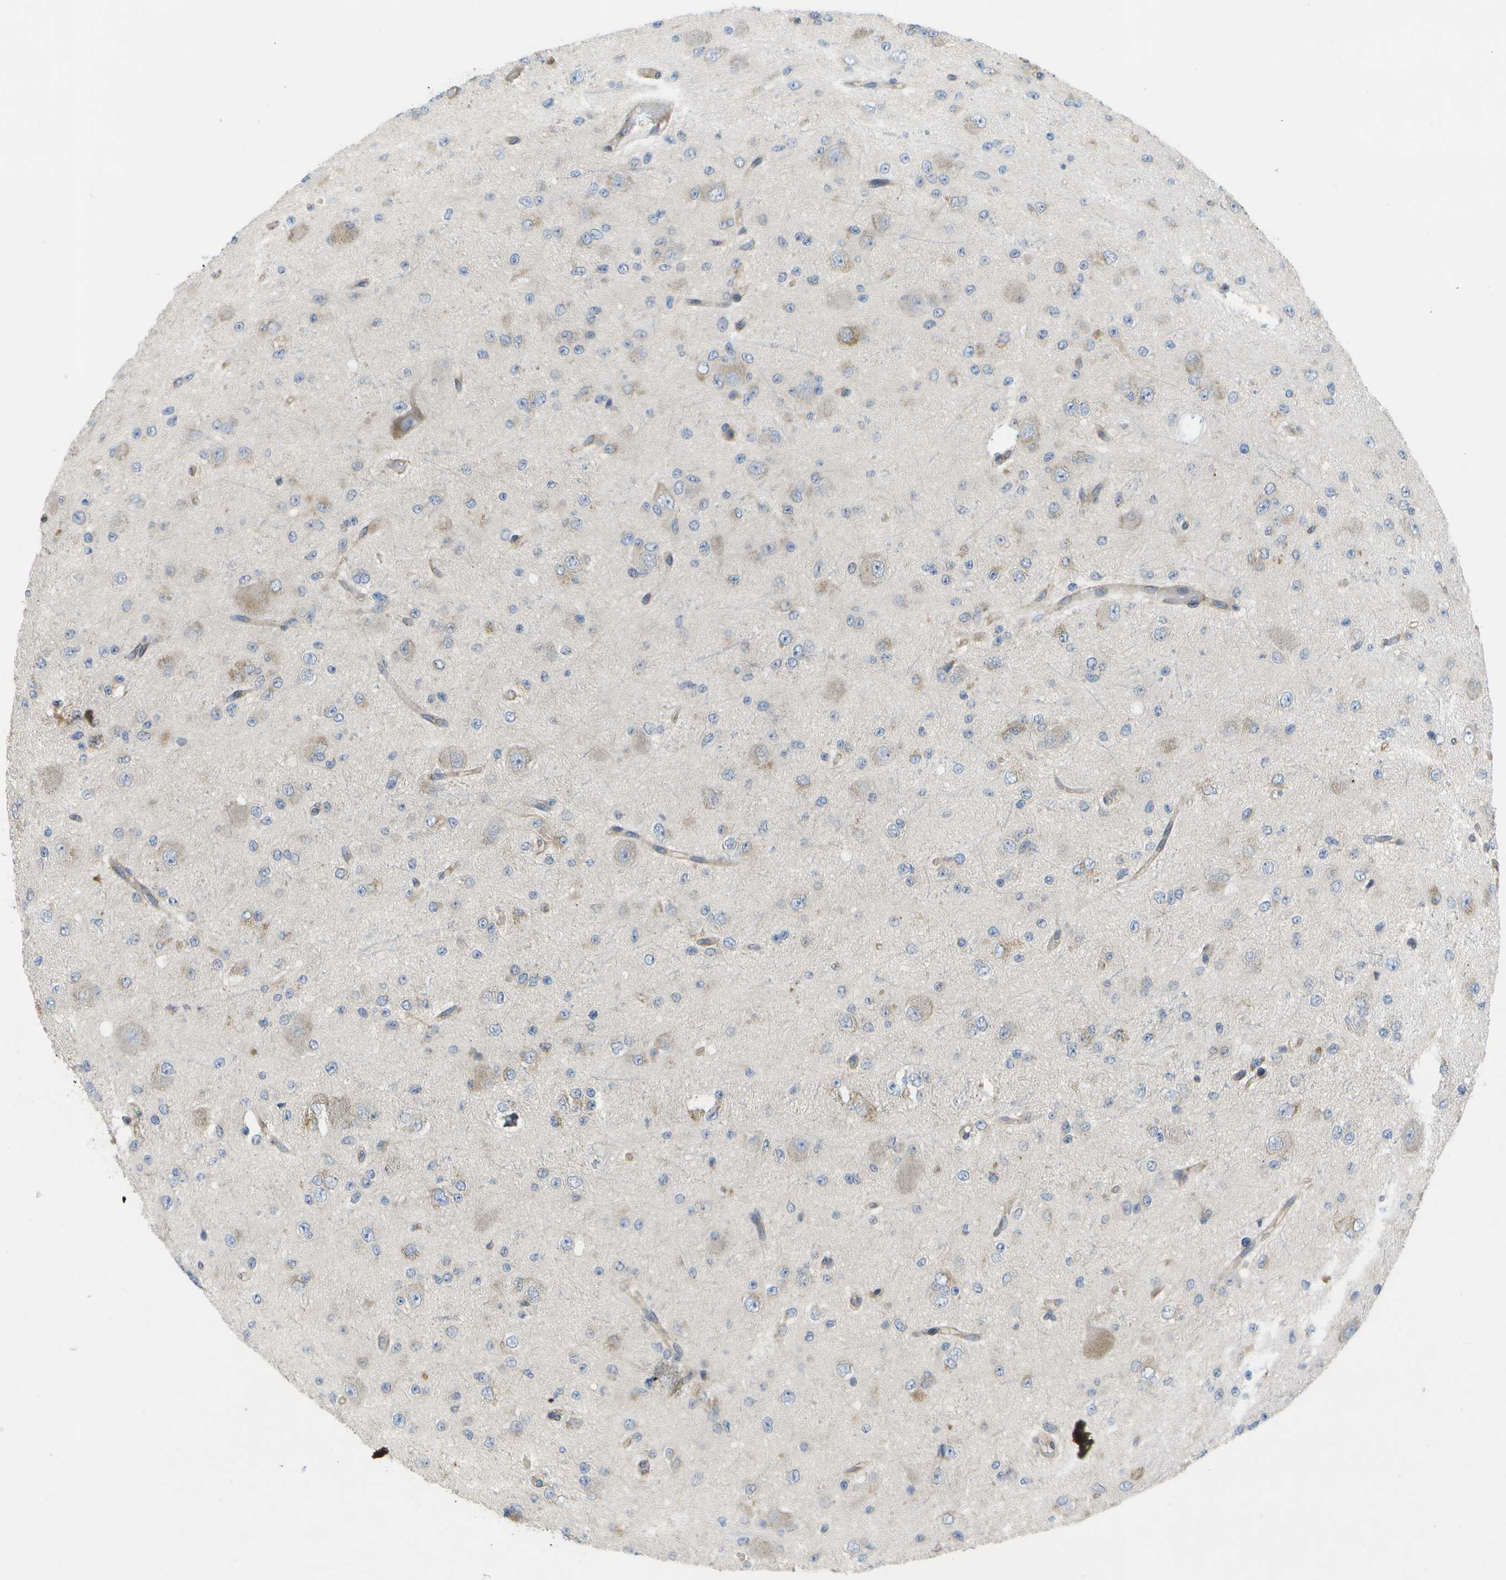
{"staining": {"intensity": "weak", "quantity": "<25%", "location": "cytoplasmic/membranous"}, "tissue": "glioma", "cell_type": "Tumor cells", "image_type": "cancer", "snomed": [{"axis": "morphology", "description": "Glioma, malignant, High grade"}, {"axis": "topography", "description": "pancreas cauda"}], "caption": "This is a photomicrograph of immunohistochemistry staining of malignant glioma (high-grade), which shows no positivity in tumor cells.", "gene": "DPM3", "patient": {"sex": "male", "age": 60}}